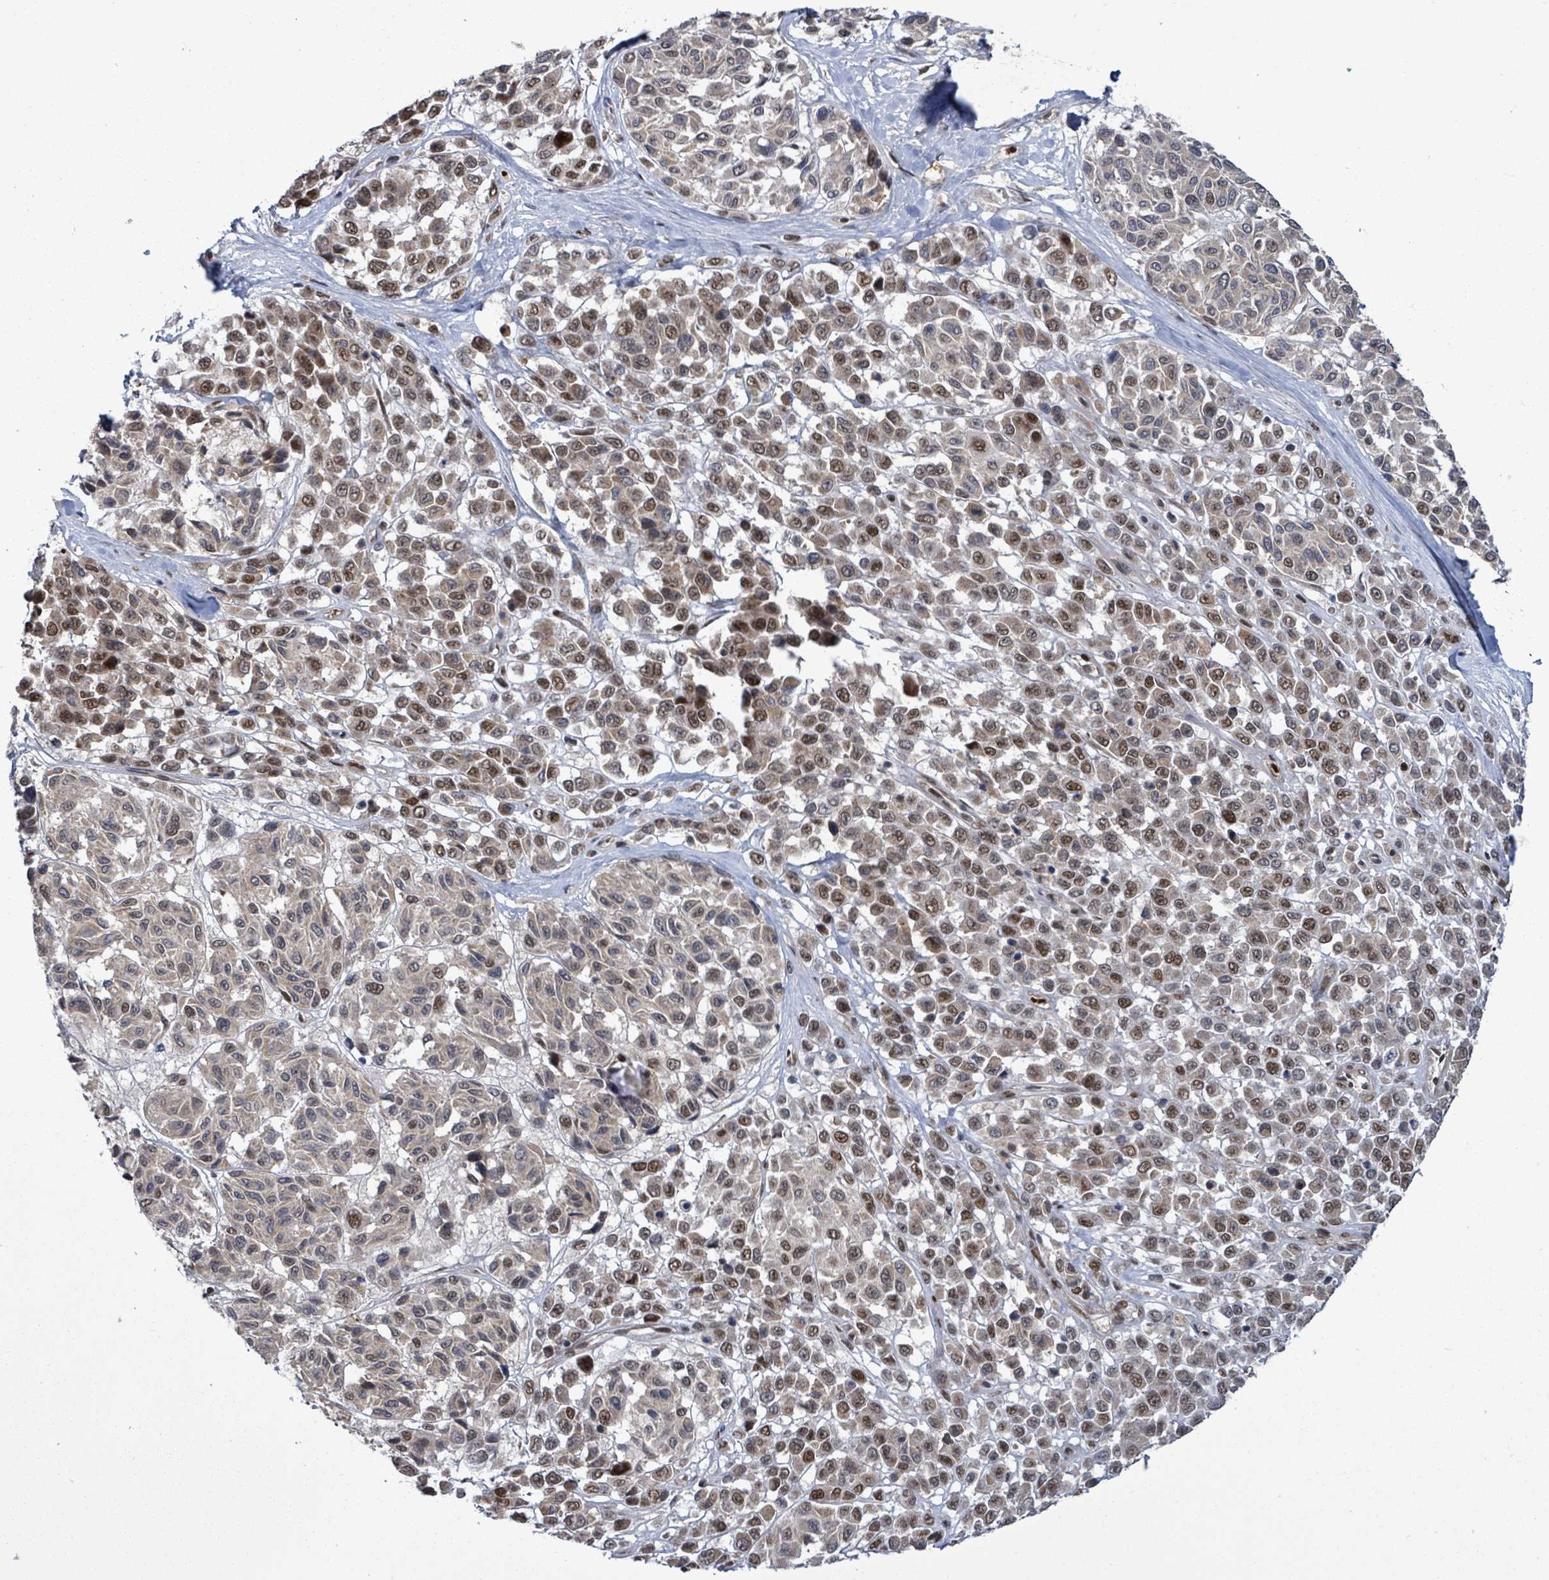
{"staining": {"intensity": "moderate", "quantity": ">75%", "location": "nuclear"}, "tissue": "melanoma", "cell_type": "Tumor cells", "image_type": "cancer", "snomed": [{"axis": "morphology", "description": "Malignant melanoma, NOS"}, {"axis": "topography", "description": "Skin"}], "caption": "Protein staining of malignant melanoma tissue exhibits moderate nuclear expression in about >75% of tumor cells.", "gene": "PATZ1", "patient": {"sex": "female", "age": 66}}